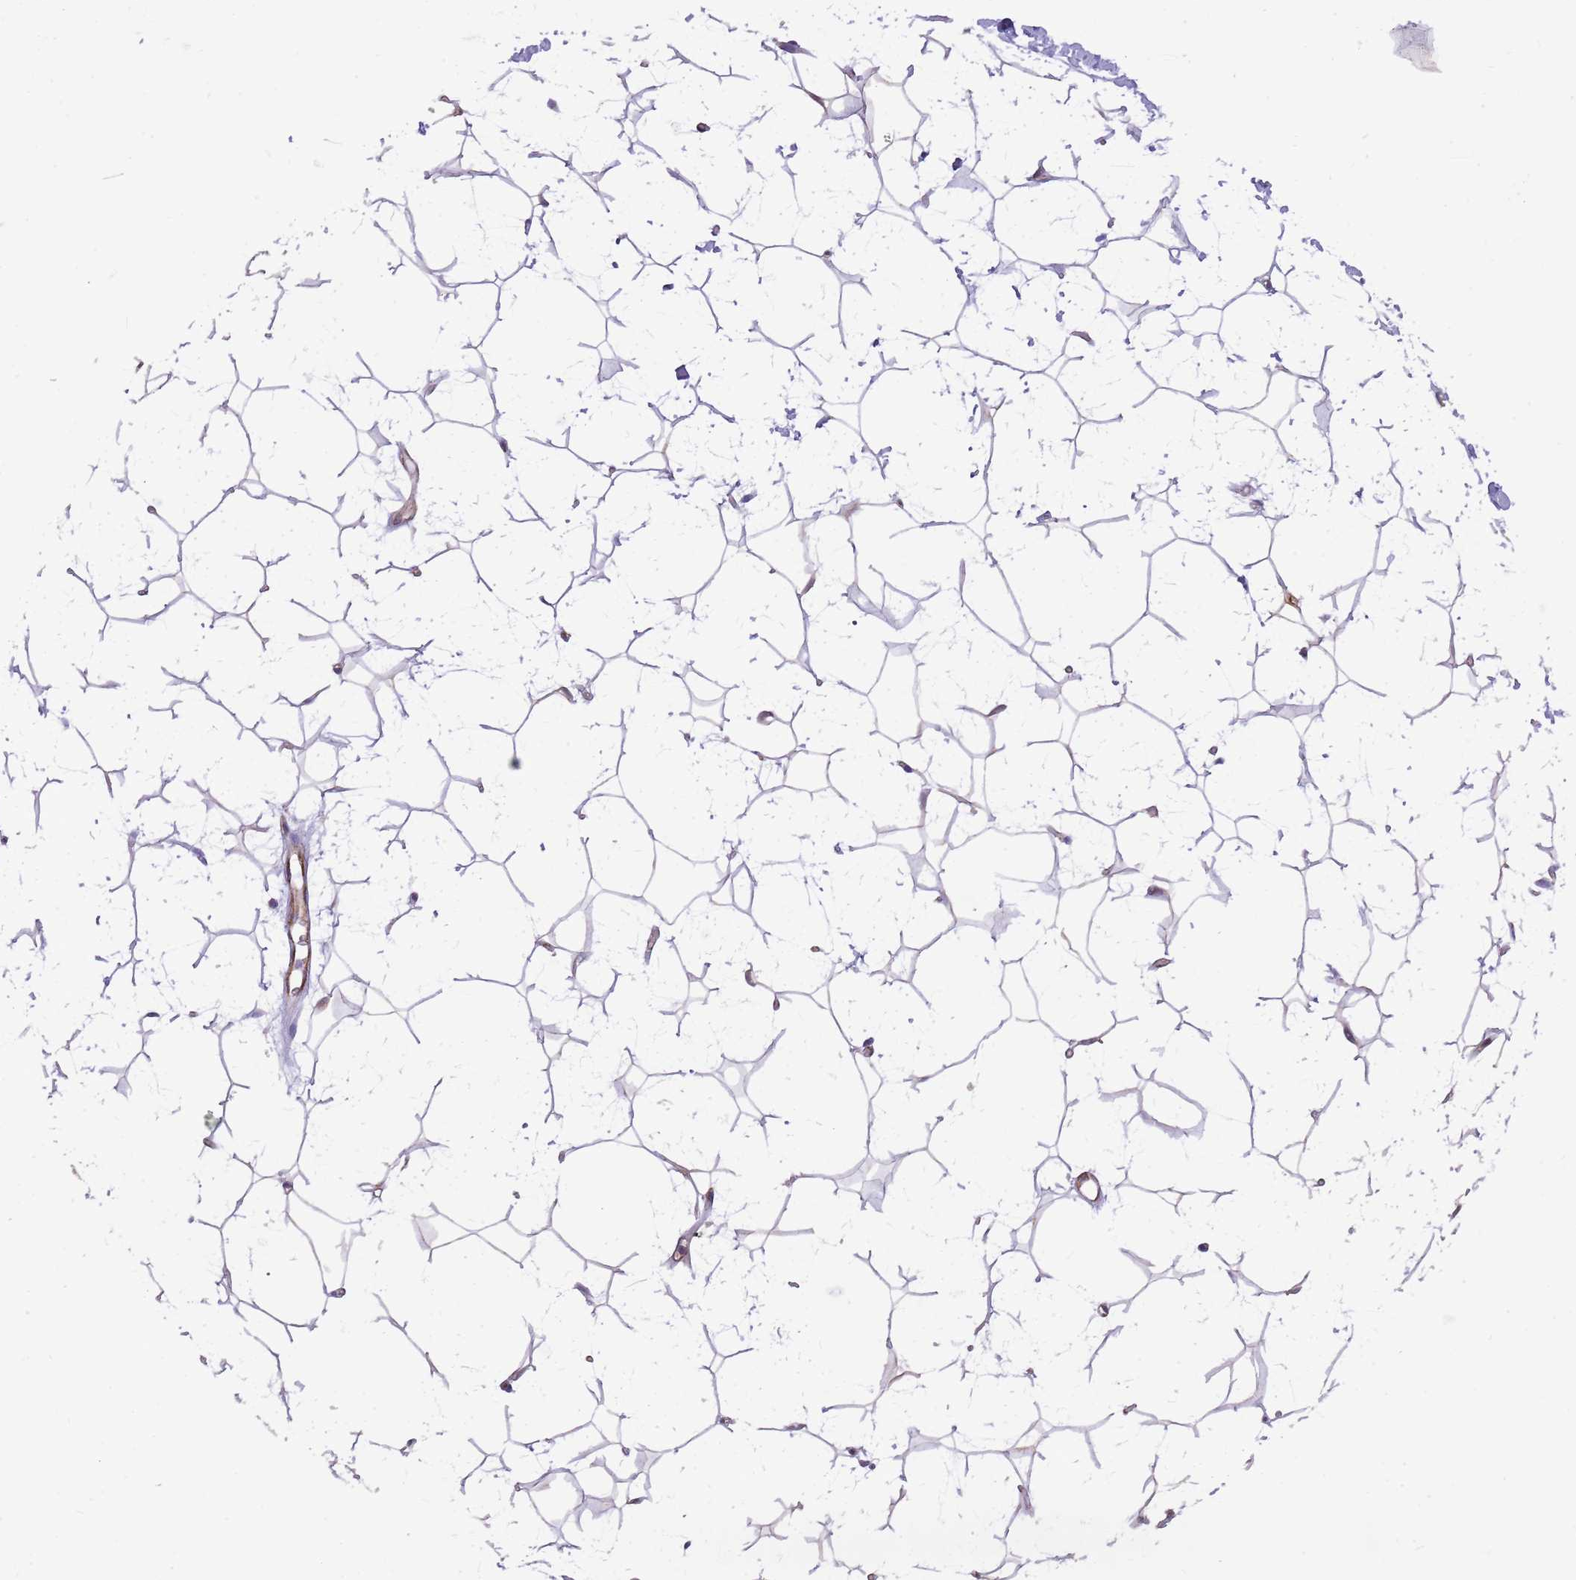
{"staining": {"intensity": "negative", "quantity": "none", "location": "none"}, "tissue": "adipose tissue", "cell_type": "Adipocytes", "image_type": "normal", "snomed": [{"axis": "morphology", "description": "Normal tissue, NOS"}, {"axis": "topography", "description": "Breast"}], "caption": "Immunohistochemistry (IHC) image of benign adipose tissue: human adipose tissue stained with DAB demonstrates no significant protein staining in adipocytes.", "gene": "PCNX1", "patient": {"sex": "female", "age": 26}}